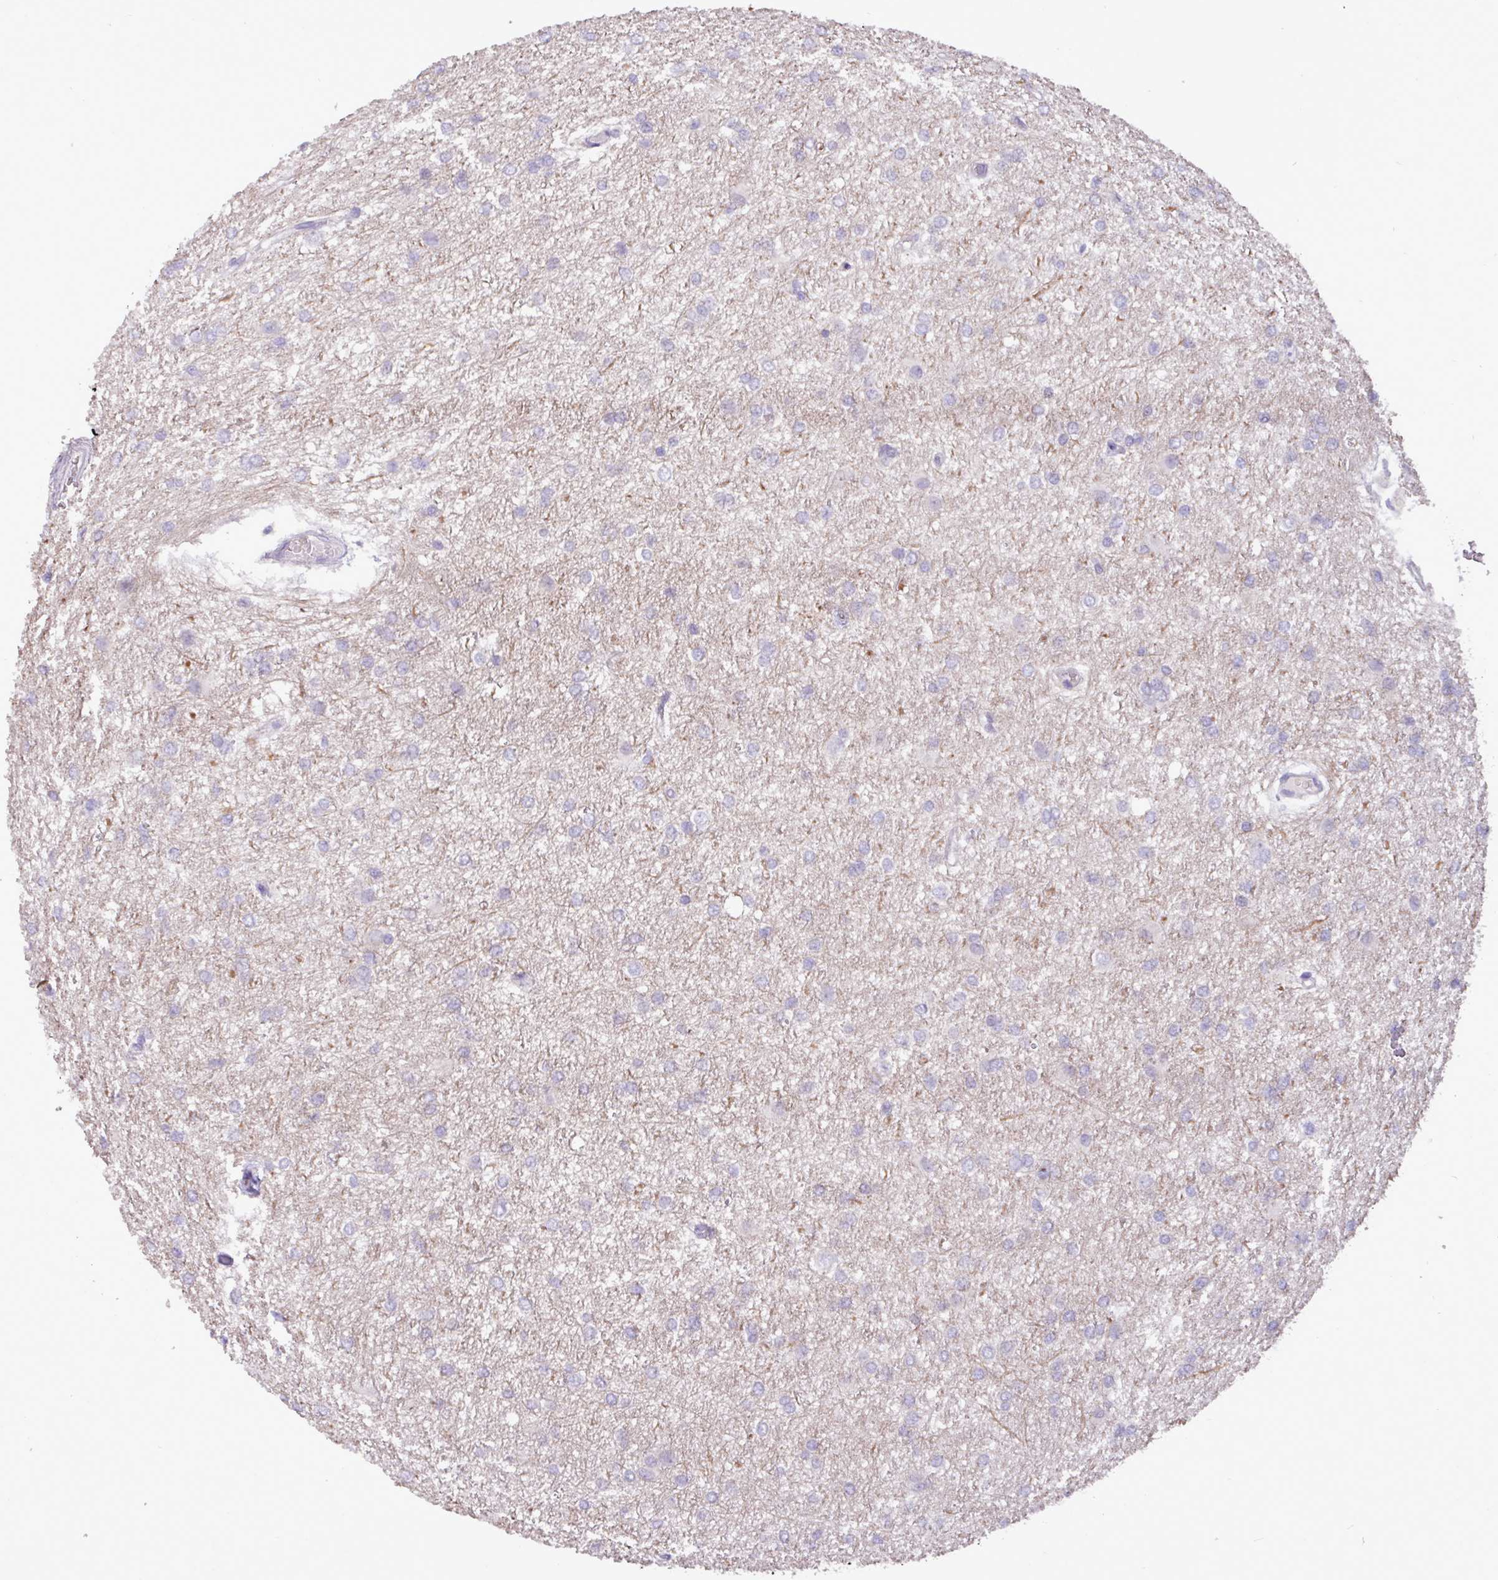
{"staining": {"intensity": "negative", "quantity": "none", "location": "none"}, "tissue": "glioma", "cell_type": "Tumor cells", "image_type": "cancer", "snomed": [{"axis": "morphology", "description": "Glioma, malignant, High grade"}, {"axis": "topography", "description": "Brain"}], "caption": "The histopathology image demonstrates no staining of tumor cells in high-grade glioma (malignant).", "gene": "PAX8", "patient": {"sex": "female", "age": 50}}